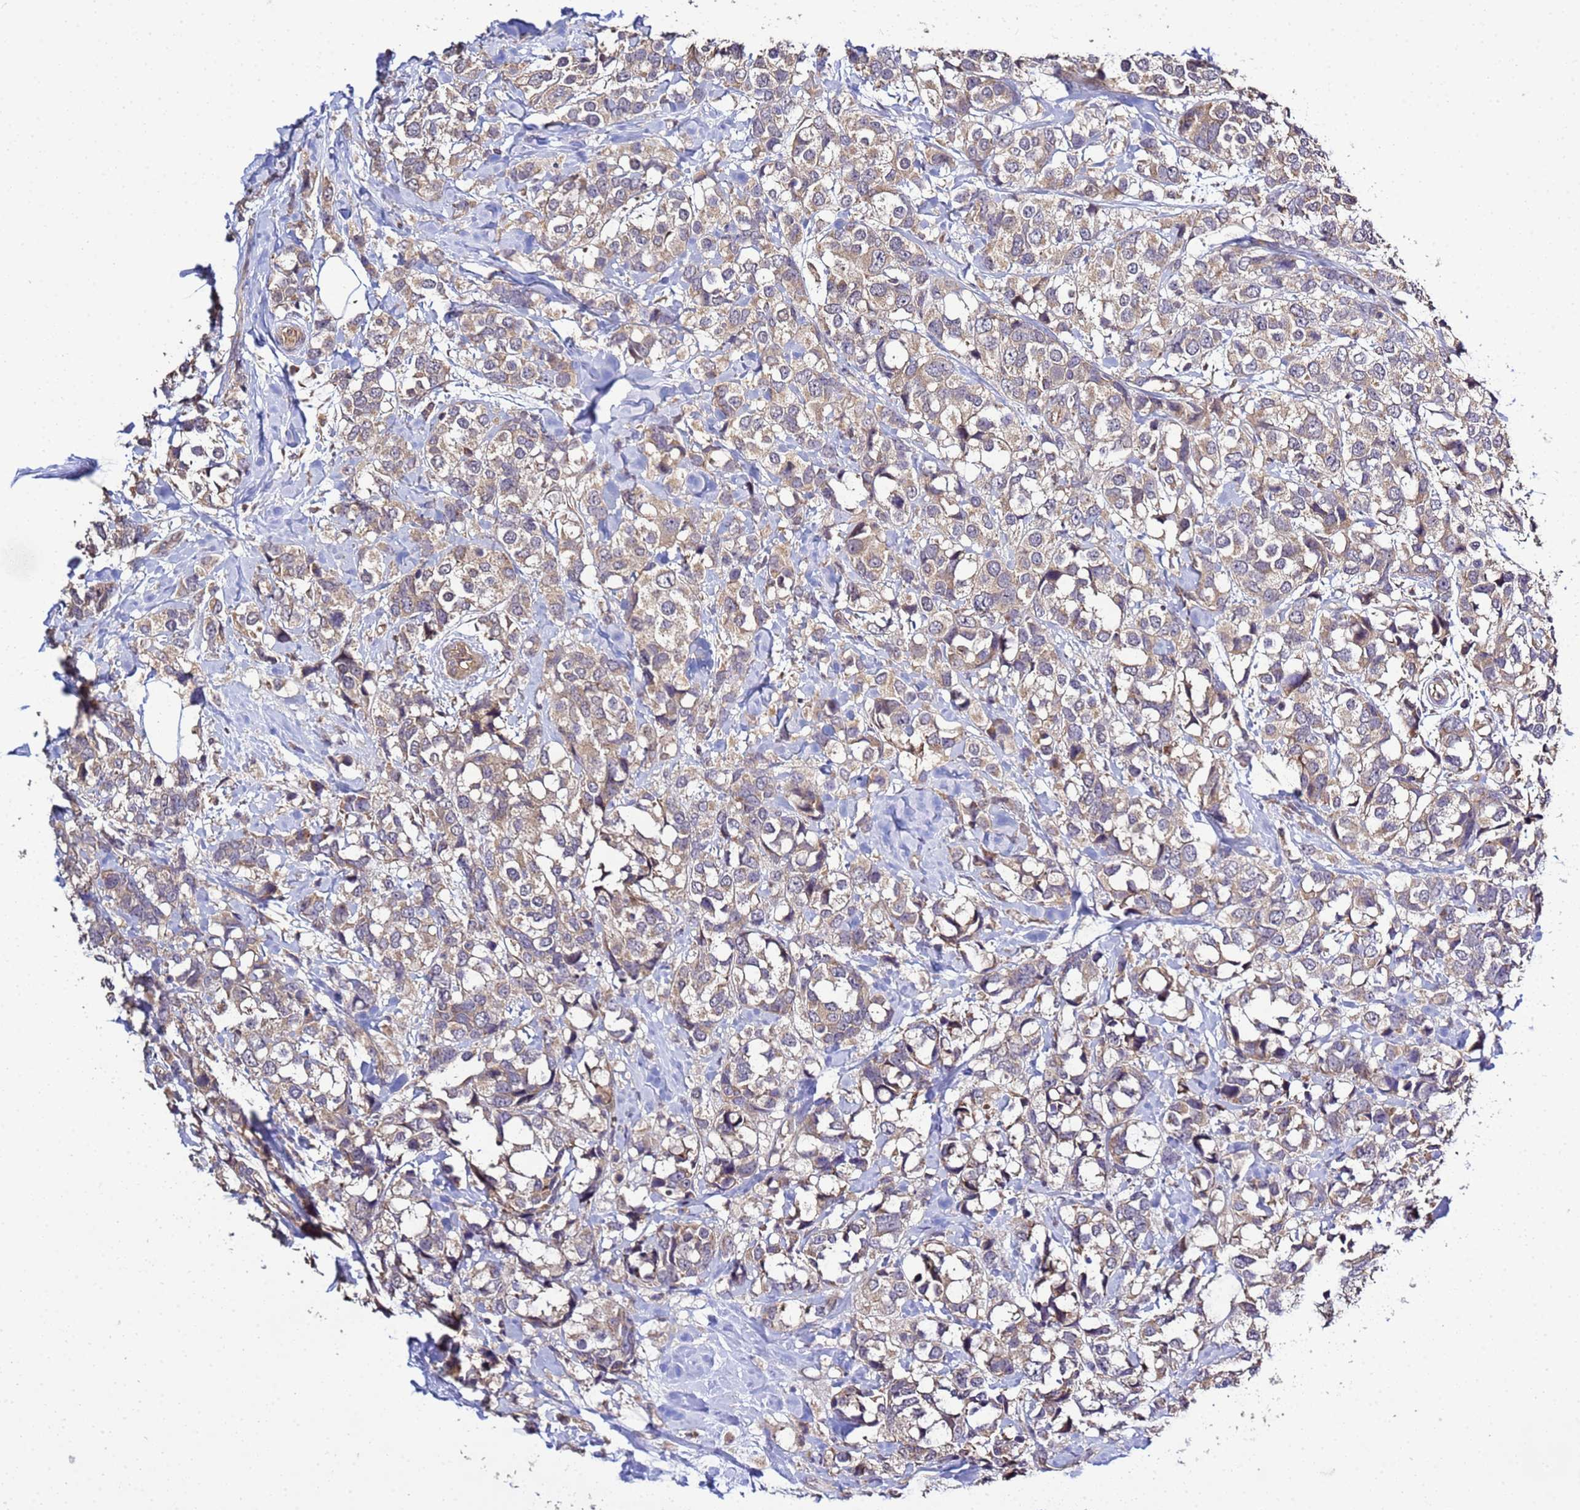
{"staining": {"intensity": "weak", "quantity": ">75%", "location": "cytoplasmic/membranous"}, "tissue": "breast cancer", "cell_type": "Tumor cells", "image_type": "cancer", "snomed": [{"axis": "morphology", "description": "Lobular carcinoma"}, {"axis": "topography", "description": "Breast"}], "caption": "Protein staining of breast cancer (lobular carcinoma) tissue shows weak cytoplasmic/membranous expression in approximately >75% of tumor cells. Using DAB (brown) and hematoxylin (blue) stains, captured at high magnification using brightfield microscopy.", "gene": "P2RX7", "patient": {"sex": "female", "age": 59}}